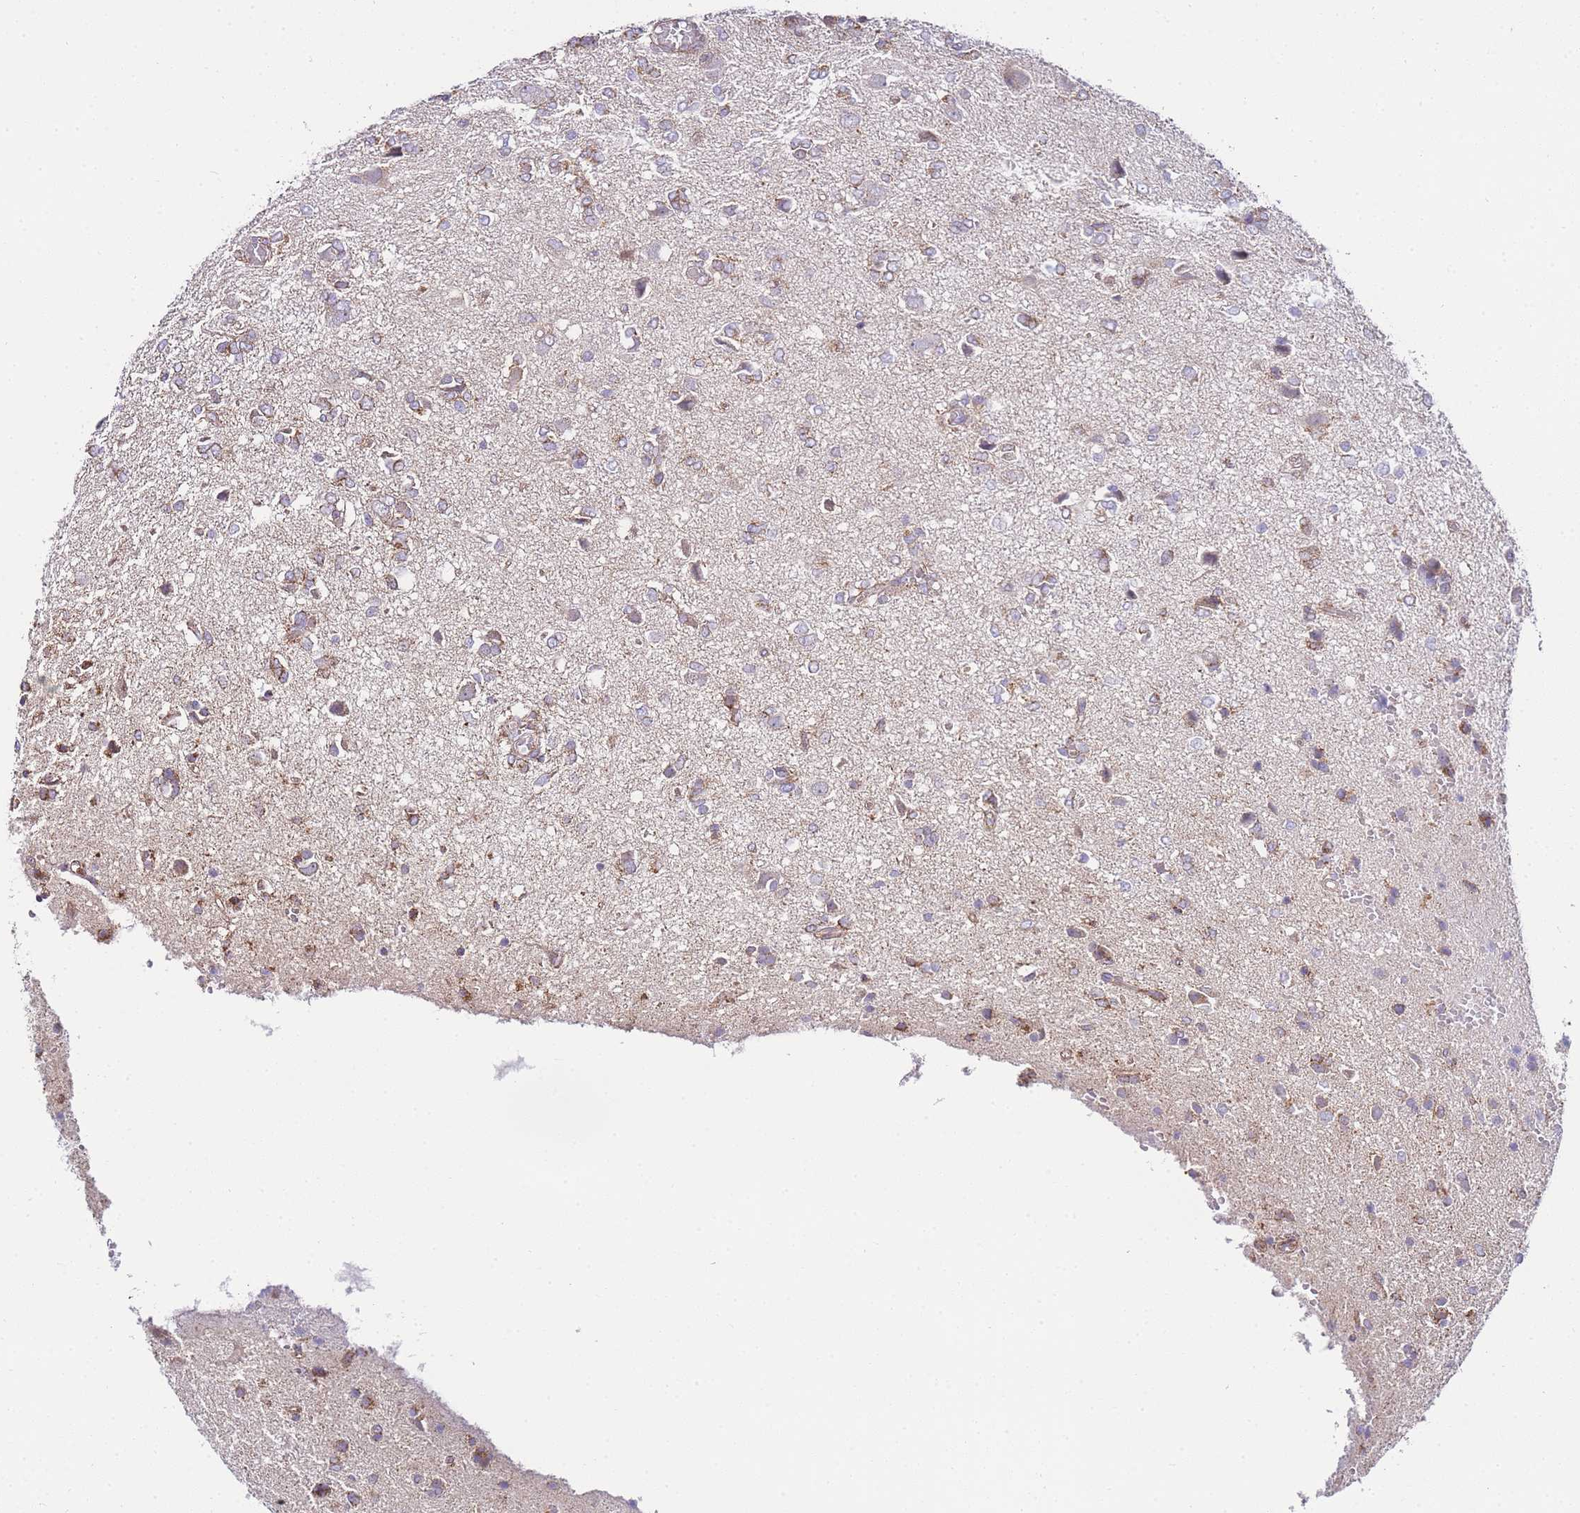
{"staining": {"intensity": "moderate", "quantity": ">75%", "location": "cytoplasmic/membranous"}, "tissue": "glioma", "cell_type": "Tumor cells", "image_type": "cancer", "snomed": [{"axis": "morphology", "description": "Glioma, malignant, High grade"}, {"axis": "topography", "description": "Brain"}], "caption": "Tumor cells show moderate cytoplasmic/membranous expression in approximately >75% of cells in malignant glioma (high-grade).", "gene": "PDCD7", "patient": {"sex": "female", "age": 59}}